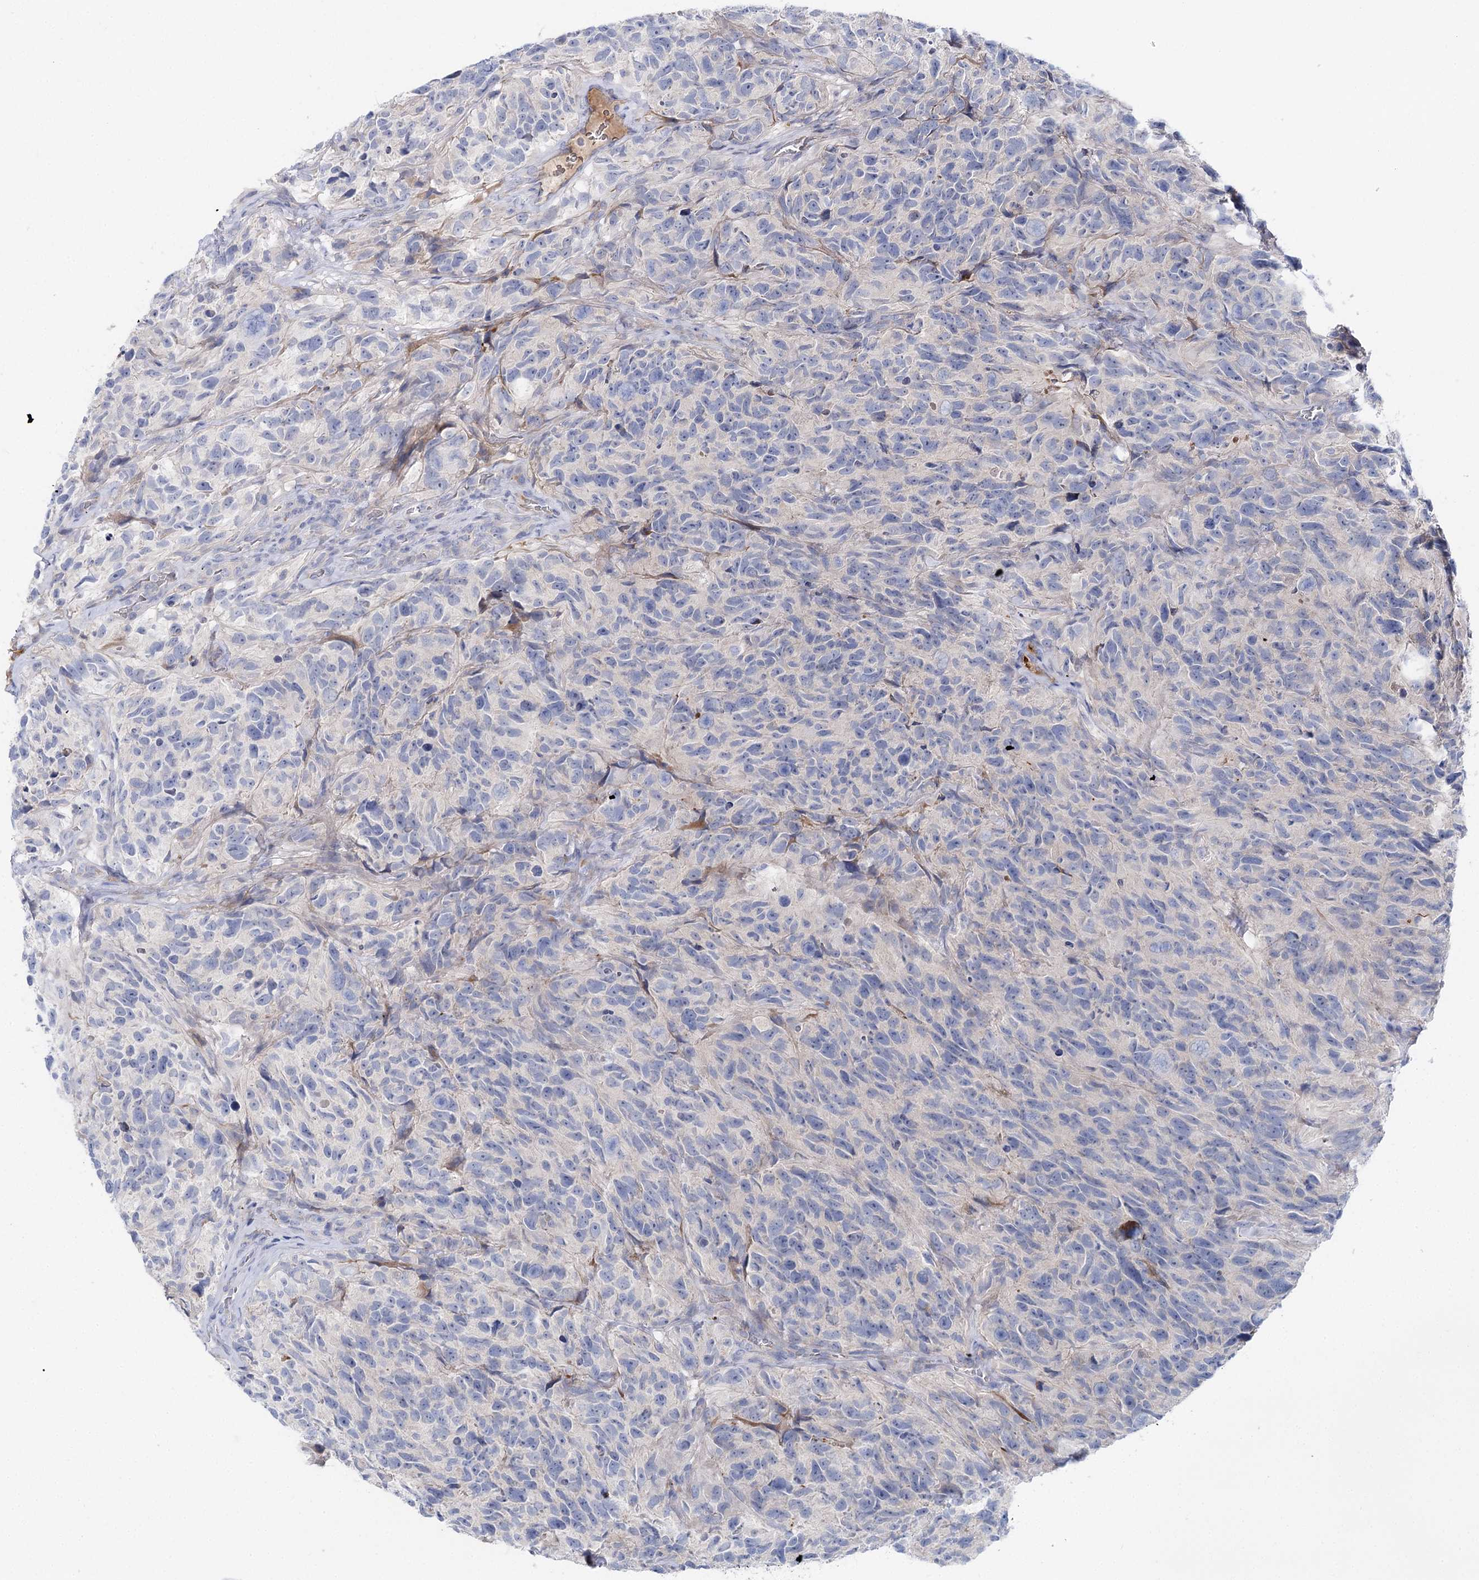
{"staining": {"intensity": "negative", "quantity": "none", "location": "none"}, "tissue": "glioma", "cell_type": "Tumor cells", "image_type": "cancer", "snomed": [{"axis": "morphology", "description": "Glioma, malignant, High grade"}, {"axis": "topography", "description": "Brain"}], "caption": "Immunohistochemistry image of human glioma stained for a protein (brown), which demonstrates no positivity in tumor cells.", "gene": "LRRC14B", "patient": {"sex": "male", "age": 69}}